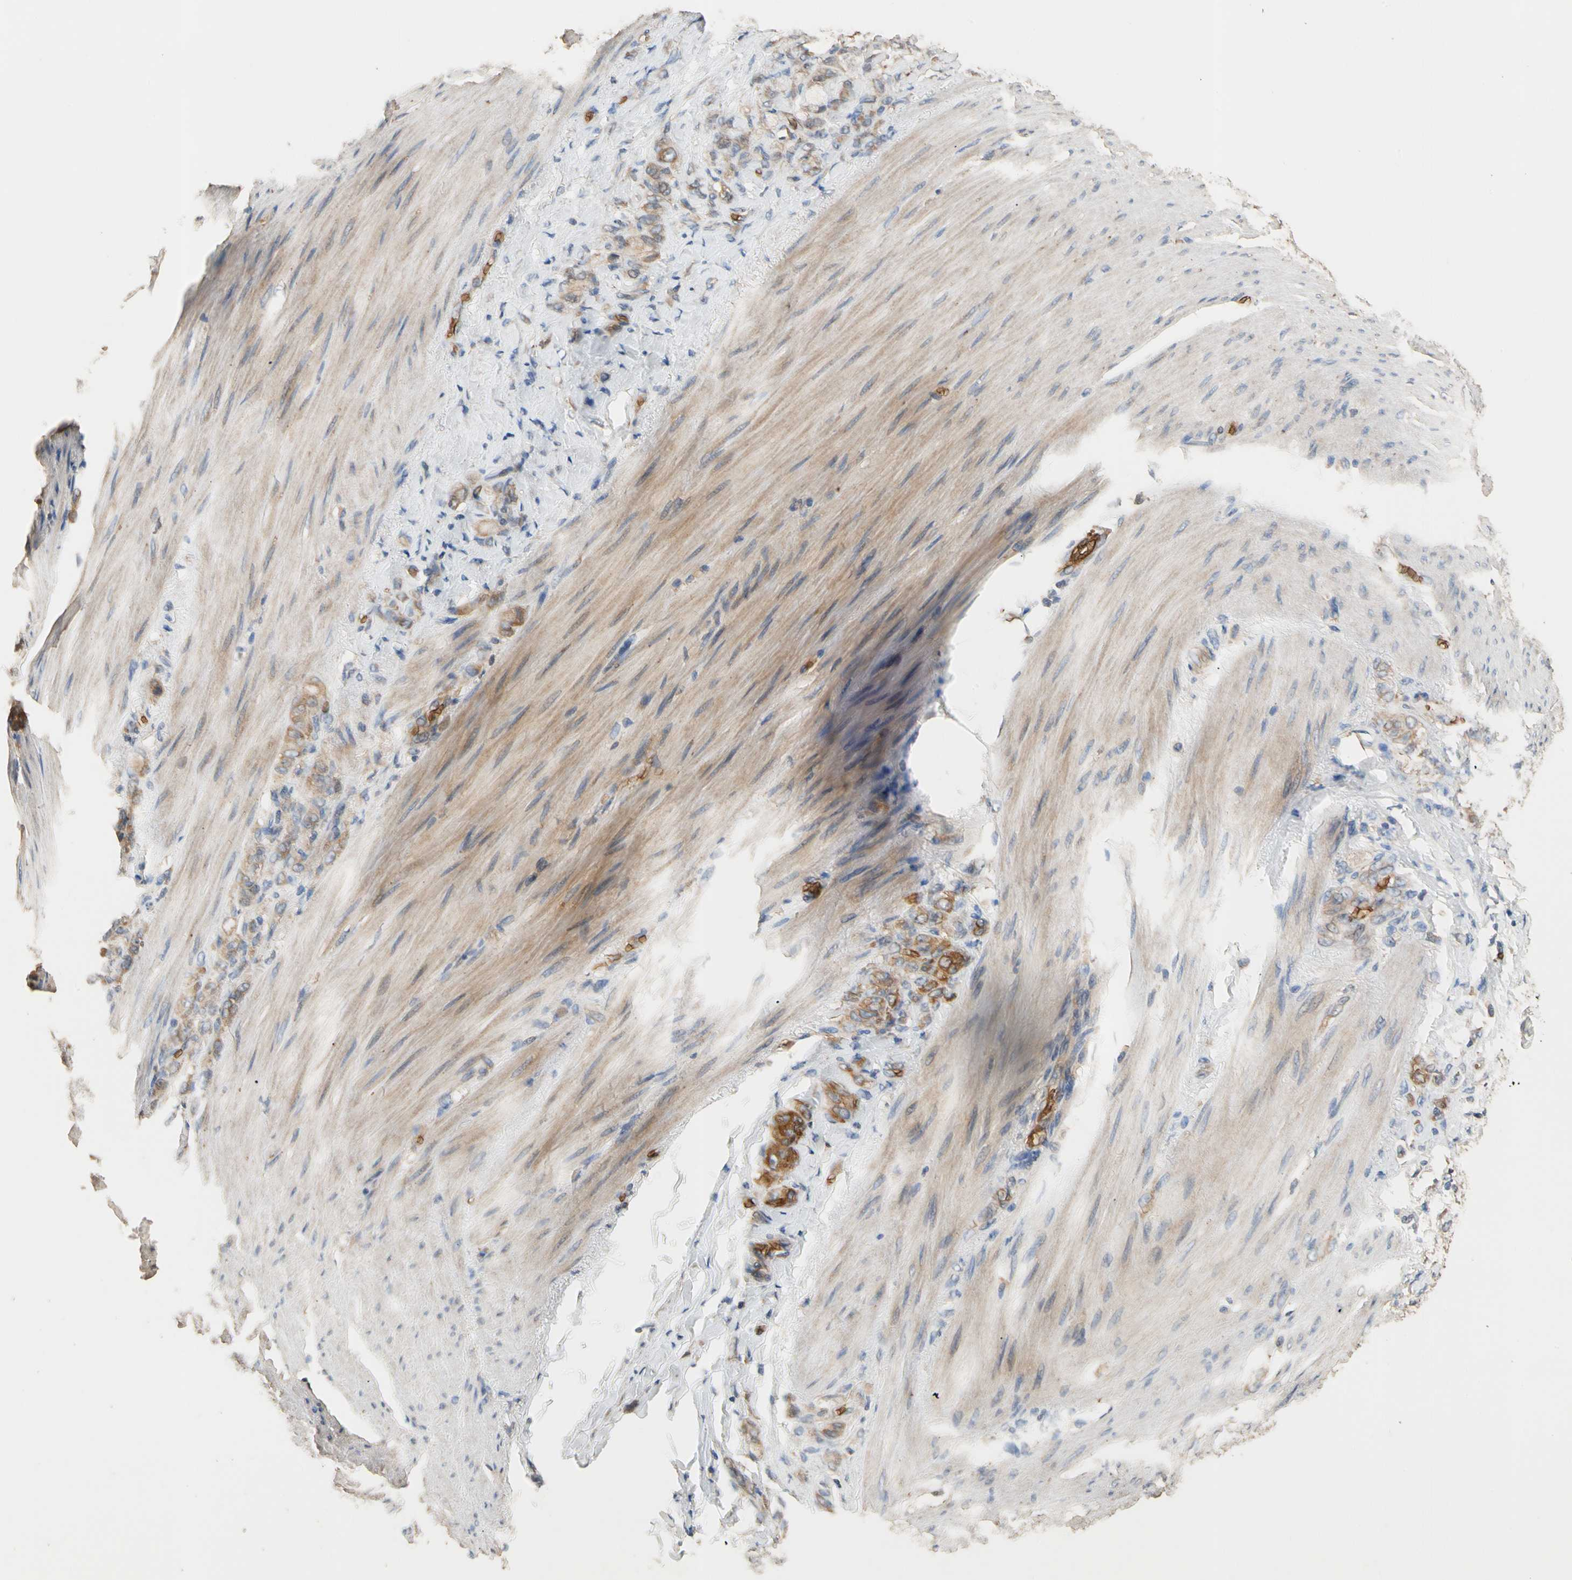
{"staining": {"intensity": "moderate", "quantity": ">75%", "location": "cytoplasmic/membranous"}, "tissue": "stomach cancer", "cell_type": "Tumor cells", "image_type": "cancer", "snomed": [{"axis": "morphology", "description": "Adenocarcinoma, NOS"}, {"axis": "topography", "description": "Stomach"}], "caption": "This is an image of immunohistochemistry staining of stomach cancer (adenocarcinoma), which shows moderate expression in the cytoplasmic/membranous of tumor cells.", "gene": "RIOK2", "patient": {"sex": "male", "age": 82}}